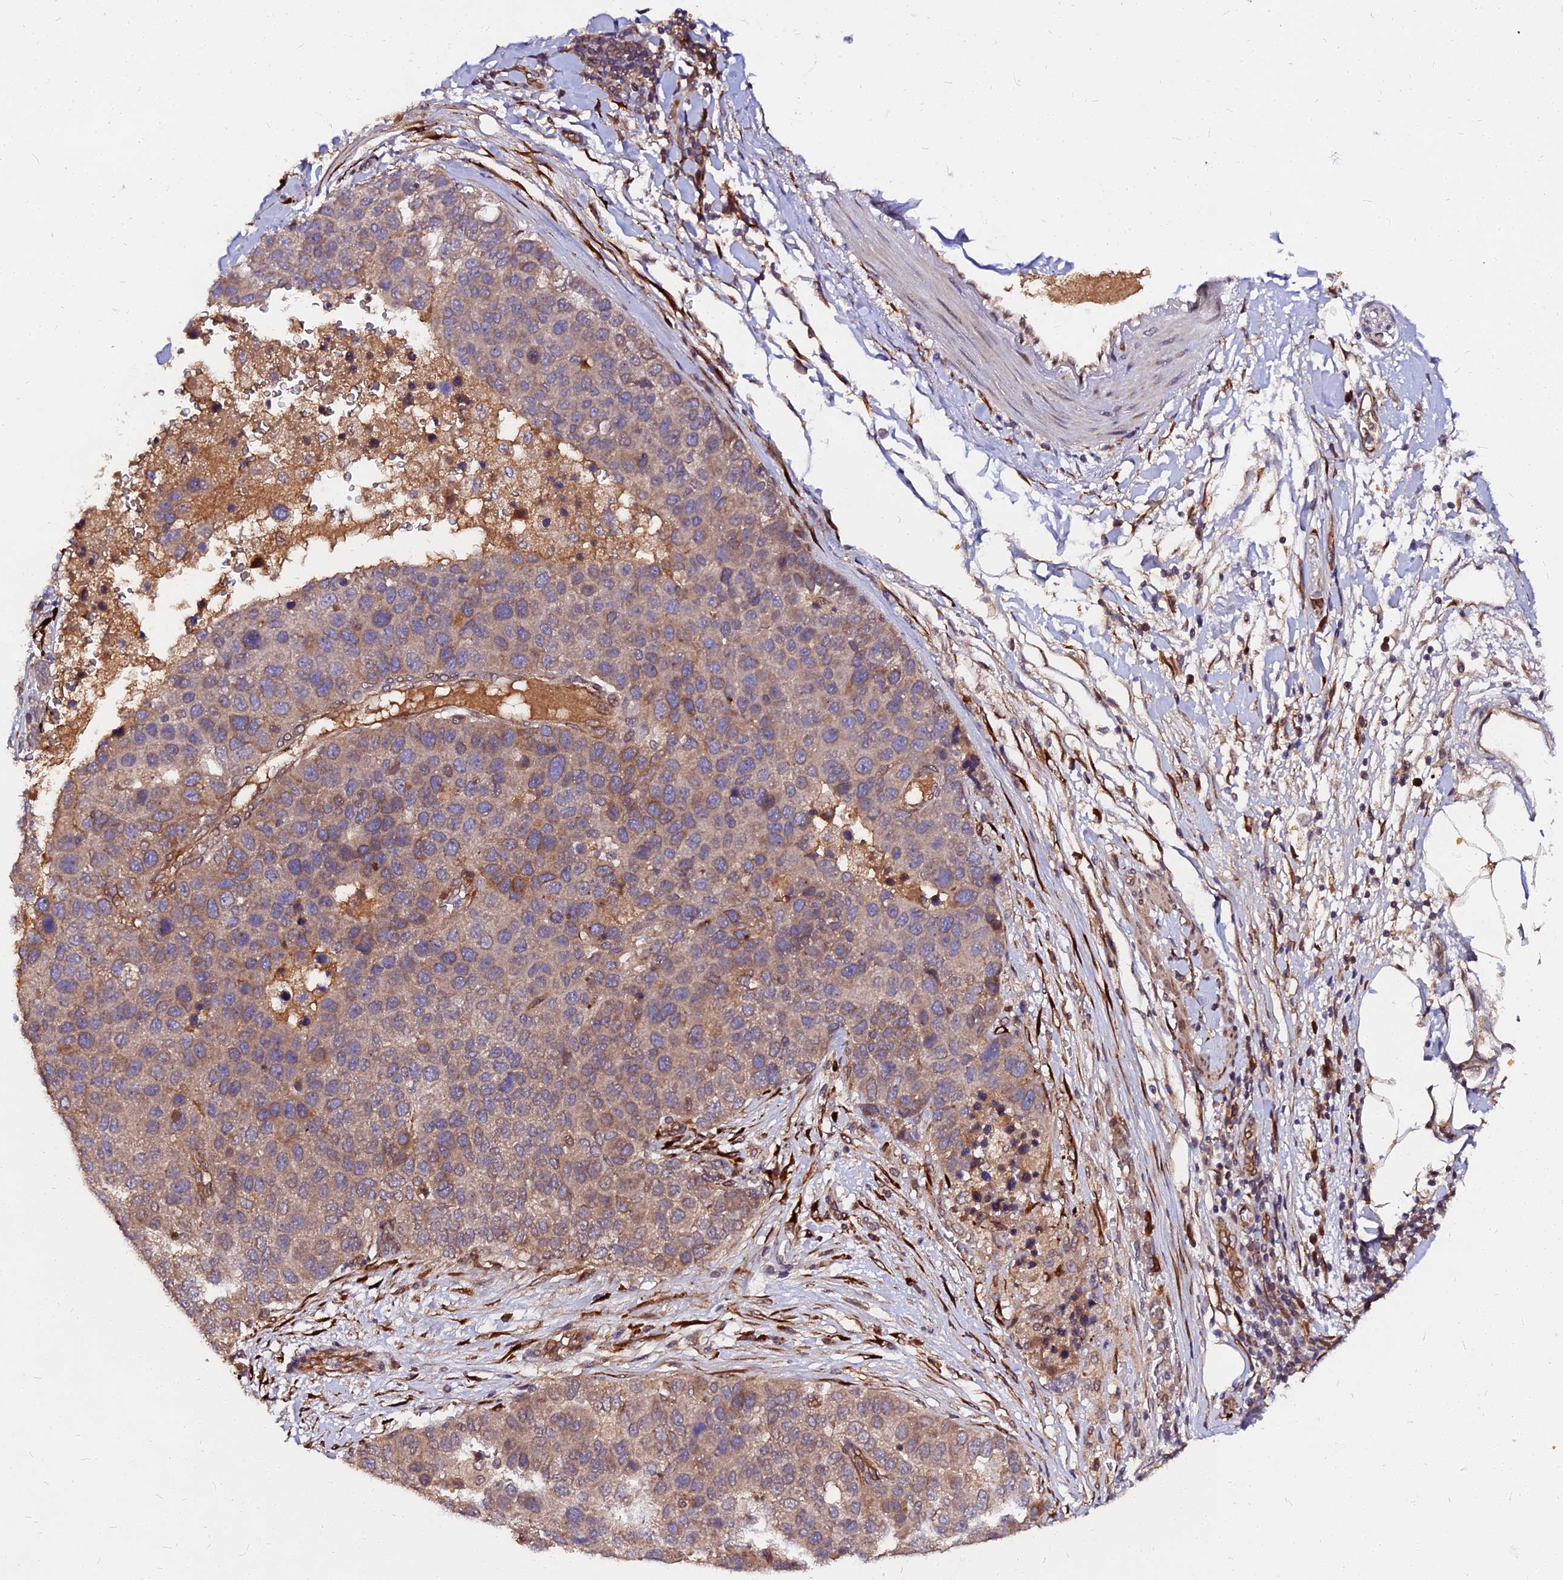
{"staining": {"intensity": "weak", "quantity": ">75%", "location": "cytoplasmic/membranous"}, "tissue": "pancreatic cancer", "cell_type": "Tumor cells", "image_type": "cancer", "snomed": [{"axis": "morphology", "description": "Adenocarcinoma, NOS"}, {"axis": "topography", "description": "Pancreas"}], "caption": "There is low levels of weak cytoplasmic/membranous expression in tumor cells of adenocarcinoma (pancreatic), as demonstrated by immunohistochemical staining (brown color).", "gene": "PDE4D", "patient": {"sex": "female", "age": 61}}